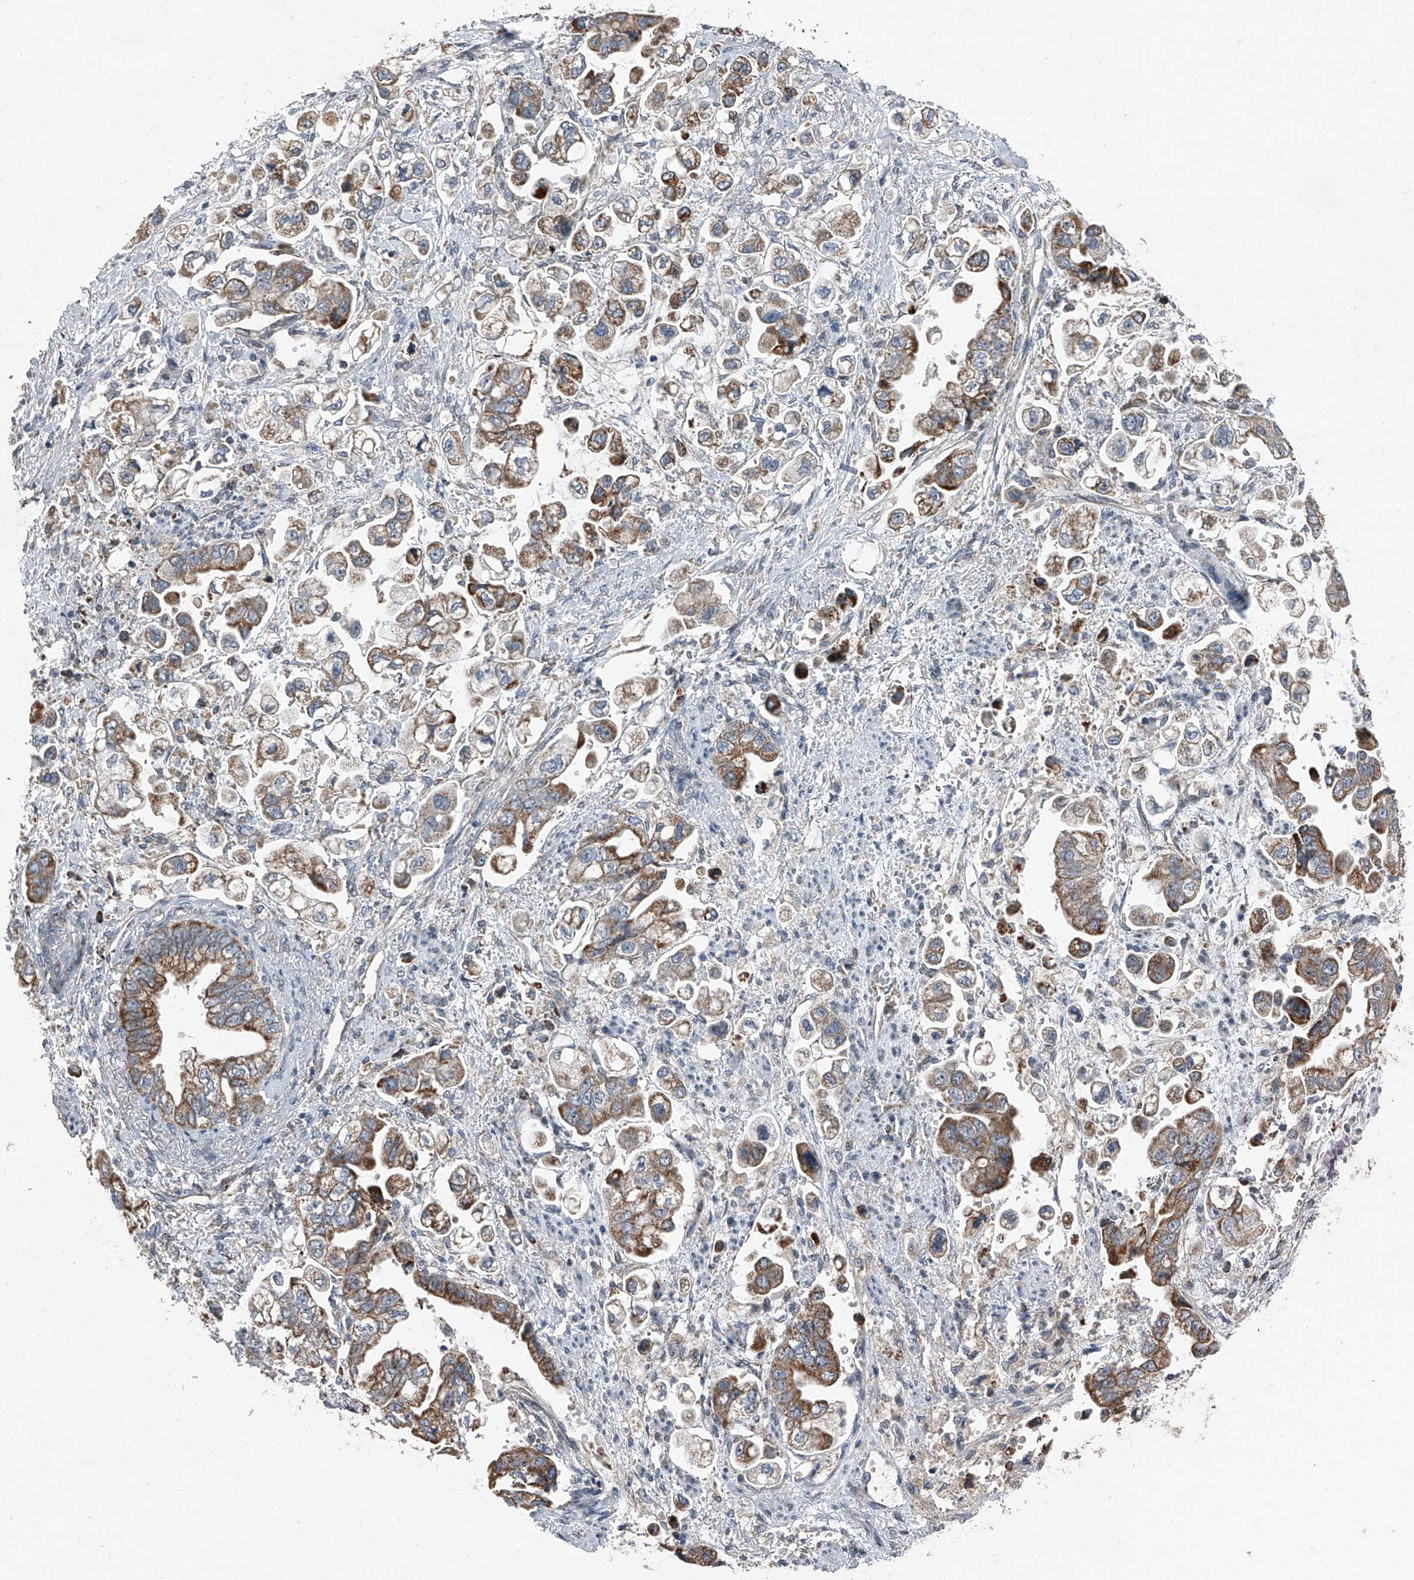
{"staining": {"intensity": "moderate", "quantity": ">75%", "location": "cytoplasmic/membranous"}, "tissue": "stomach cancer", "cell_type": "Tumor cells", "image_type": "cancer", "snomed": [{"axis": "morphology", "description": "Adenocarcinoma, NOS"}, {"axis": "topography", "description": "Stomach"}], "caption": "An image of human stomach cancer (adenocarcinoma) stained for a protein demonstrates moderate cytoplasmic/membranous brown staining in tumor cells.", "gene": "CHRNA7", "patient": {"sex": "male", "age": 62}}